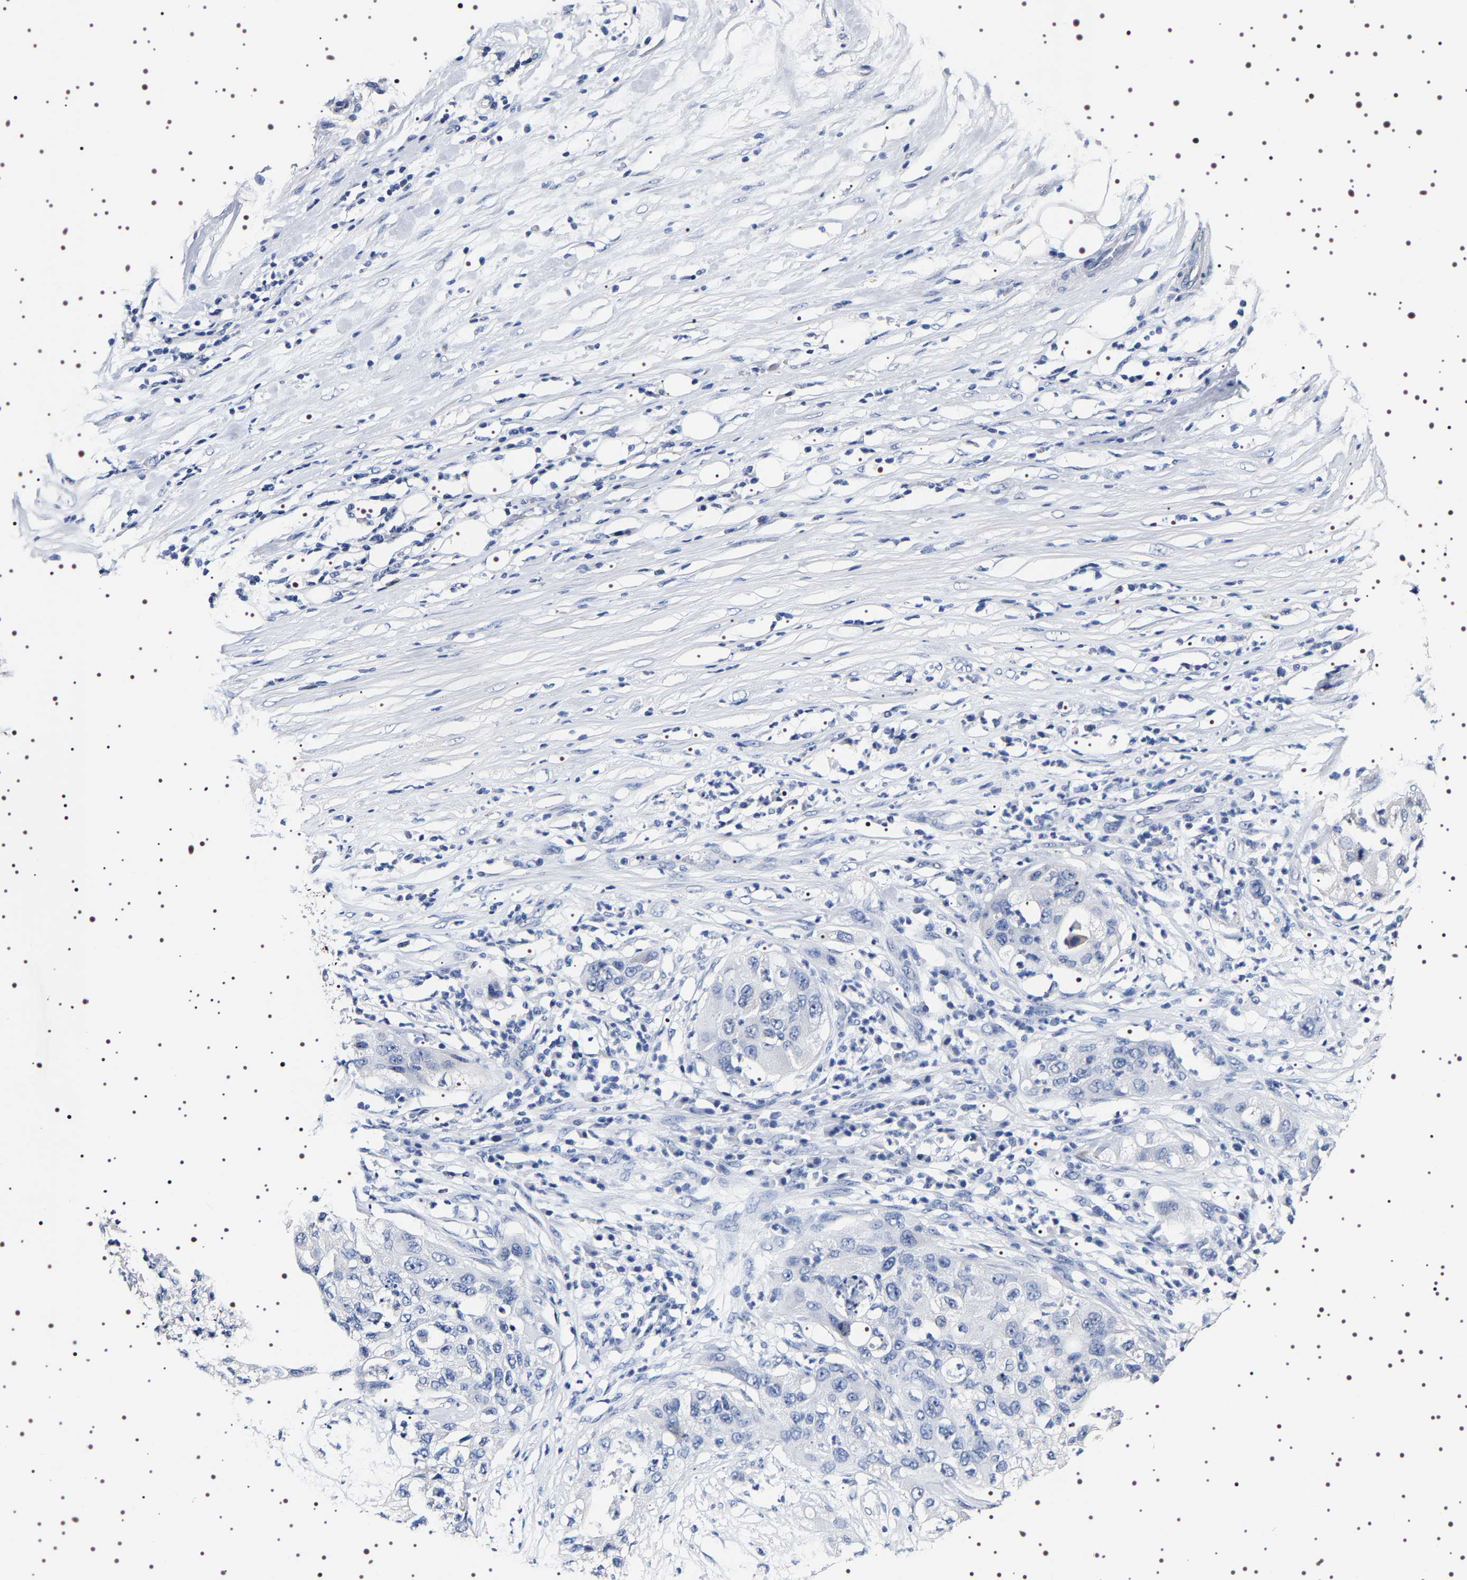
{"staining": {"intensity": "negative", "quantity": "none", "location": "none"}, "tissue": "pancreatic cancer", "cell_type": "Tumor cells", "image_type": "cancer", "snomed": [{"axis": "morphology", "description": "Adenocarcinoma, NOS"}, {"axis": "topography", "description": "Pancreas"}], "caption": "High power microscopy micrograph of an immunohistochemistry histopathology image of adenocarcinoma (pancreatic), revealing no significant expression in tumor cells.", "gene": "UBQLN3", "patient": {"sex": "female", "age": 78}}